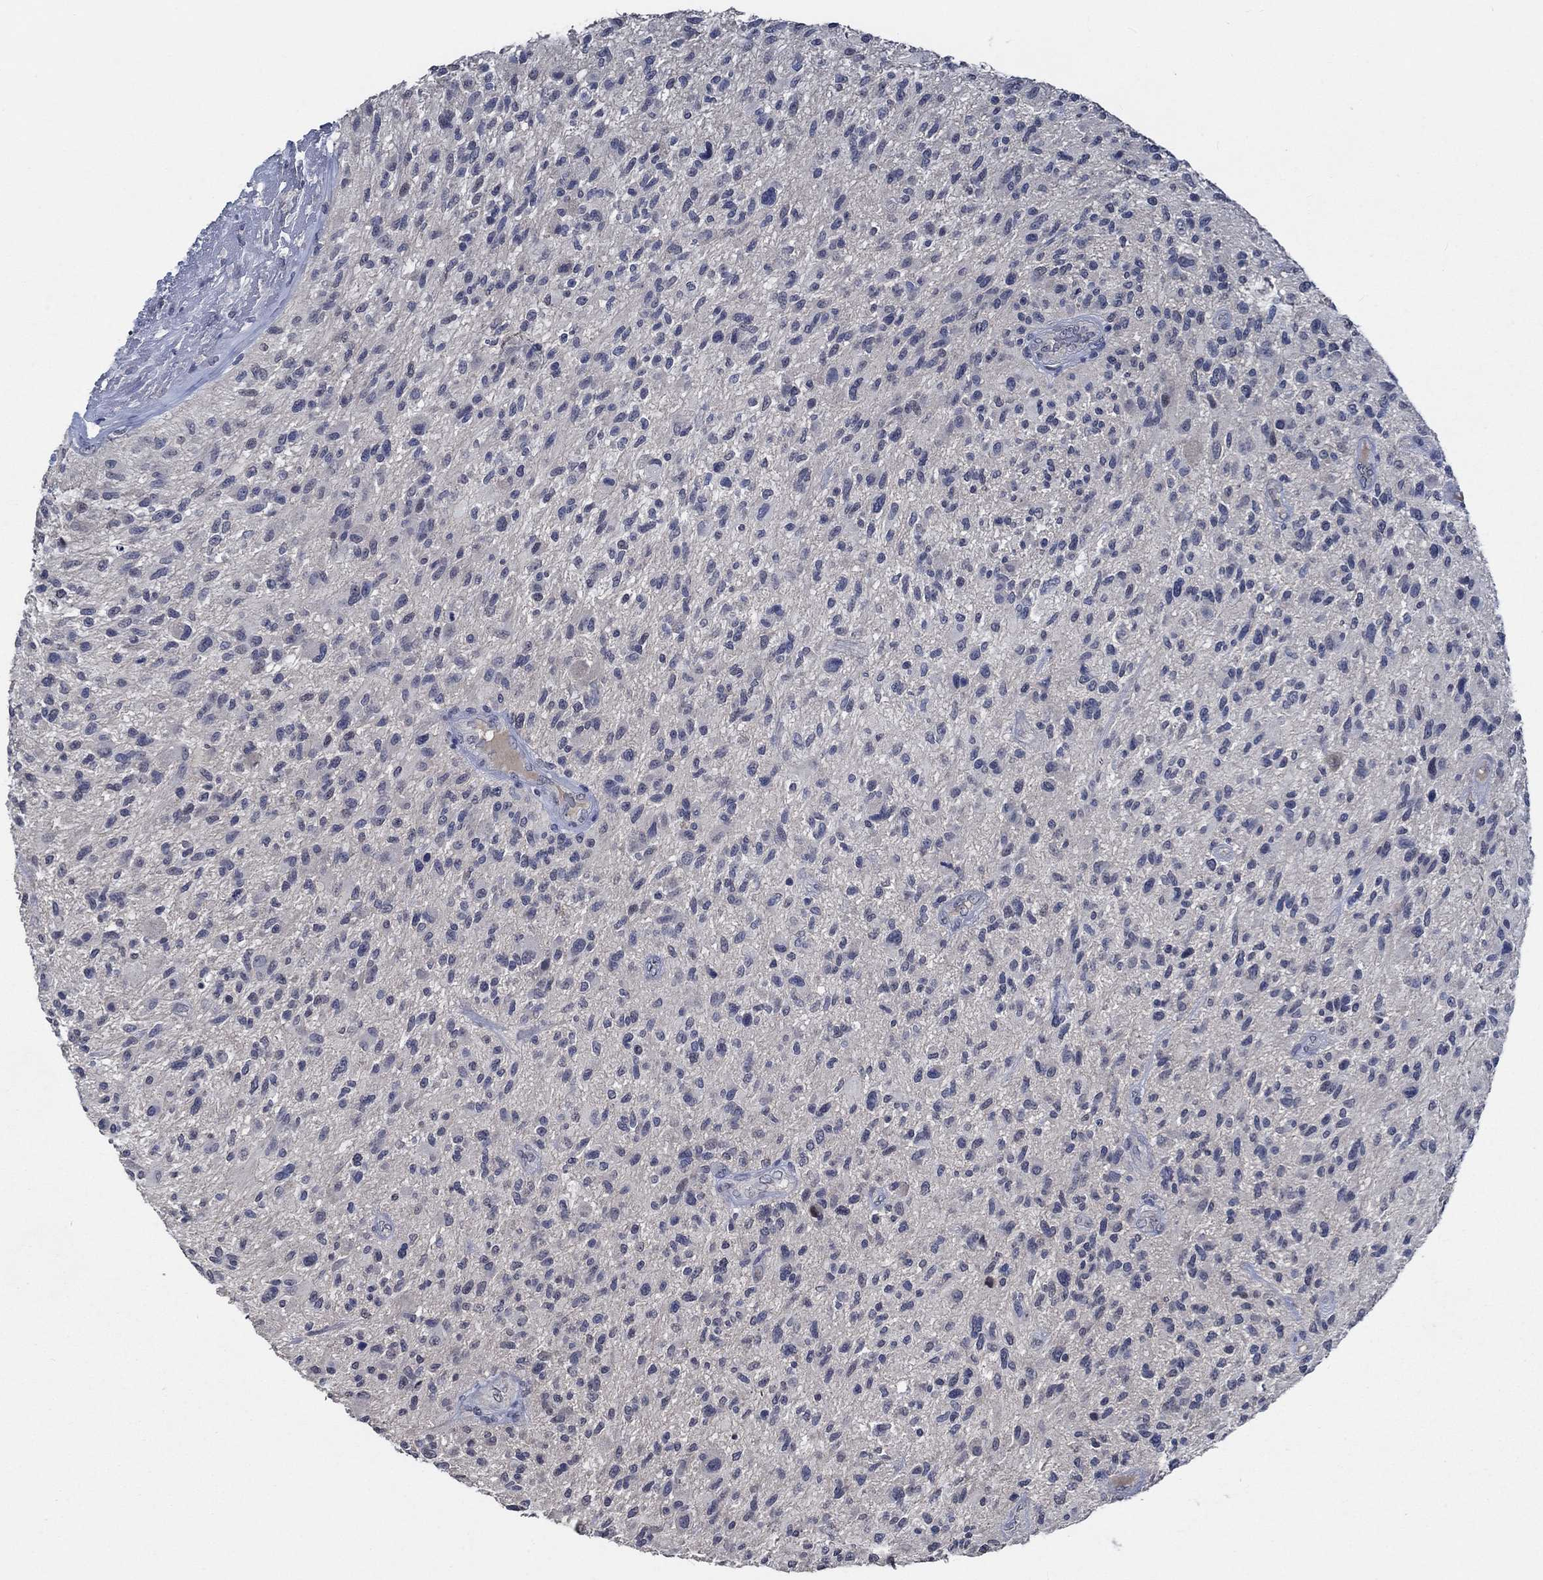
{"staining": {"intensity": "negative", "quantity": "none", "location": "none"}, "tissue": "glioma", "cell_type": "Tumor cells", "image_type": "cancer", "snomed": [{"axis": "morphology", "description": "Glioma, malignant, High grade"}, {"axis": "topography", "description": "Brain"}], "caption": "Immunohistochemistry histopathology image of neoplastic tissue: malignant glioma (high-grade) stained with DAB (3,3'-diaminobenzidine) displays no significant protein staining in tumor cells. (DAB (3,3'-diaminobenzidine) IHC, high magnification).", "gene": "OBSCN", "patient": {"sex": "male", "age": 47}}